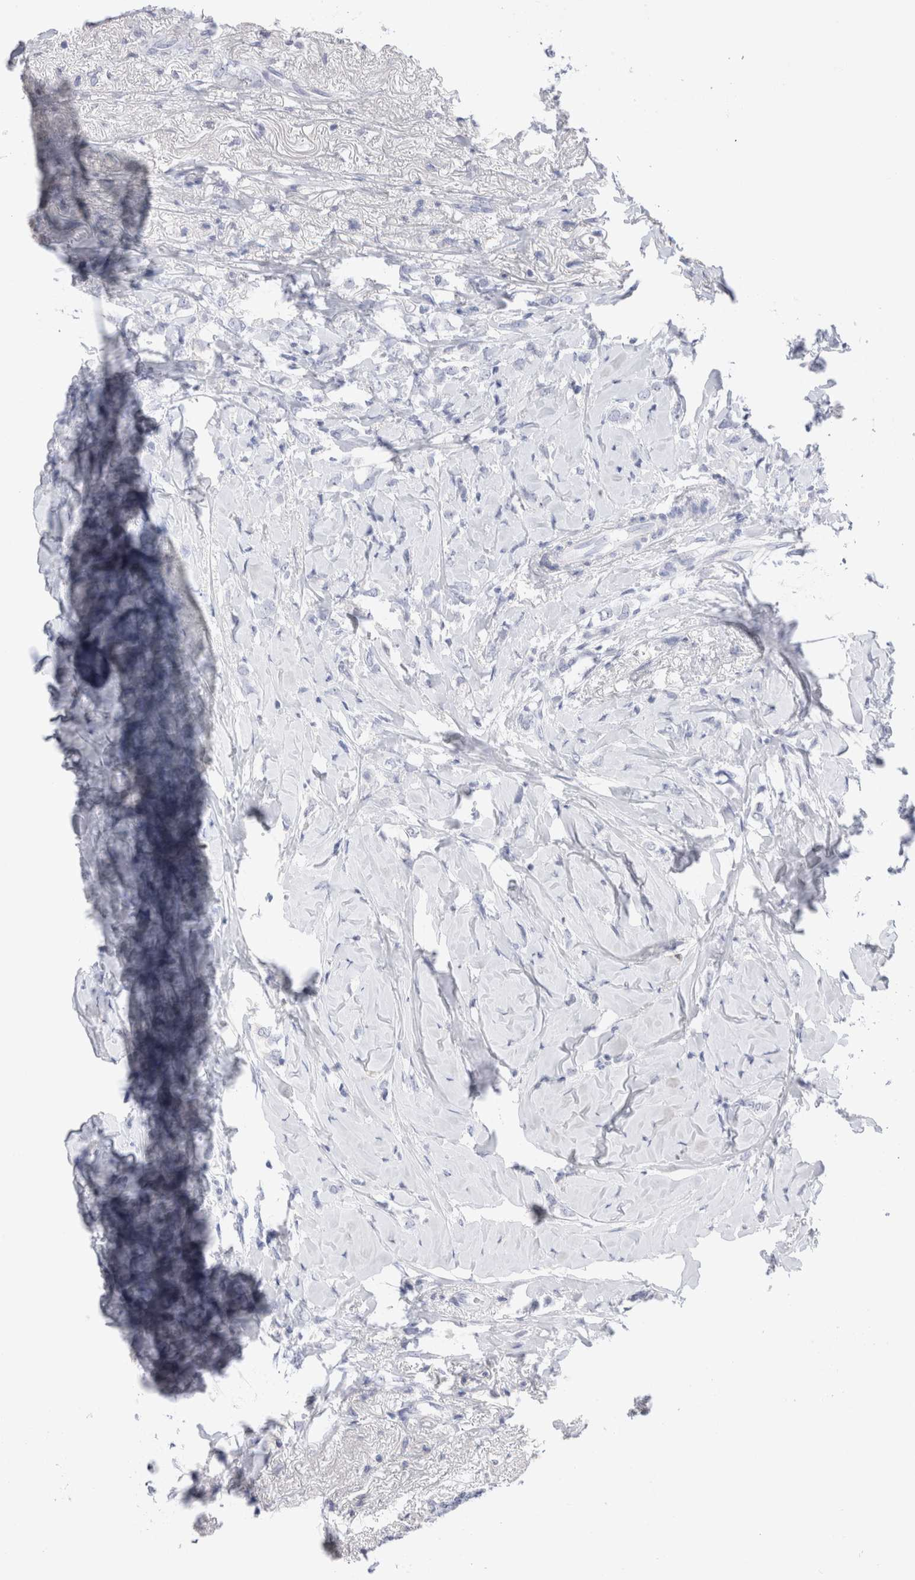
{"staining": {"intensity": "negative", "quantity": "none", "location": "none"}, "tissue": "breast cancer", "cell_type": "Tumor cells", "image_type": "cancer", "snomed": [{"axis": "morphology", "description": "Normal tissue, NOS"}, {"axis": "morphology", "description": "Lobular carcinoma"}, {"axis": "topography", "description": "Breast"}], "caption": "Immunohistochemistry micrograph of neoplastic tissue: human breast cancer (lobular carcinoma) stained with DAB (3,3'-diaminobenzidine) displays no significant protein staining in tumor cells.", "gene": "SLC10A5", "patient": {"sex": "female", "age": 47}}